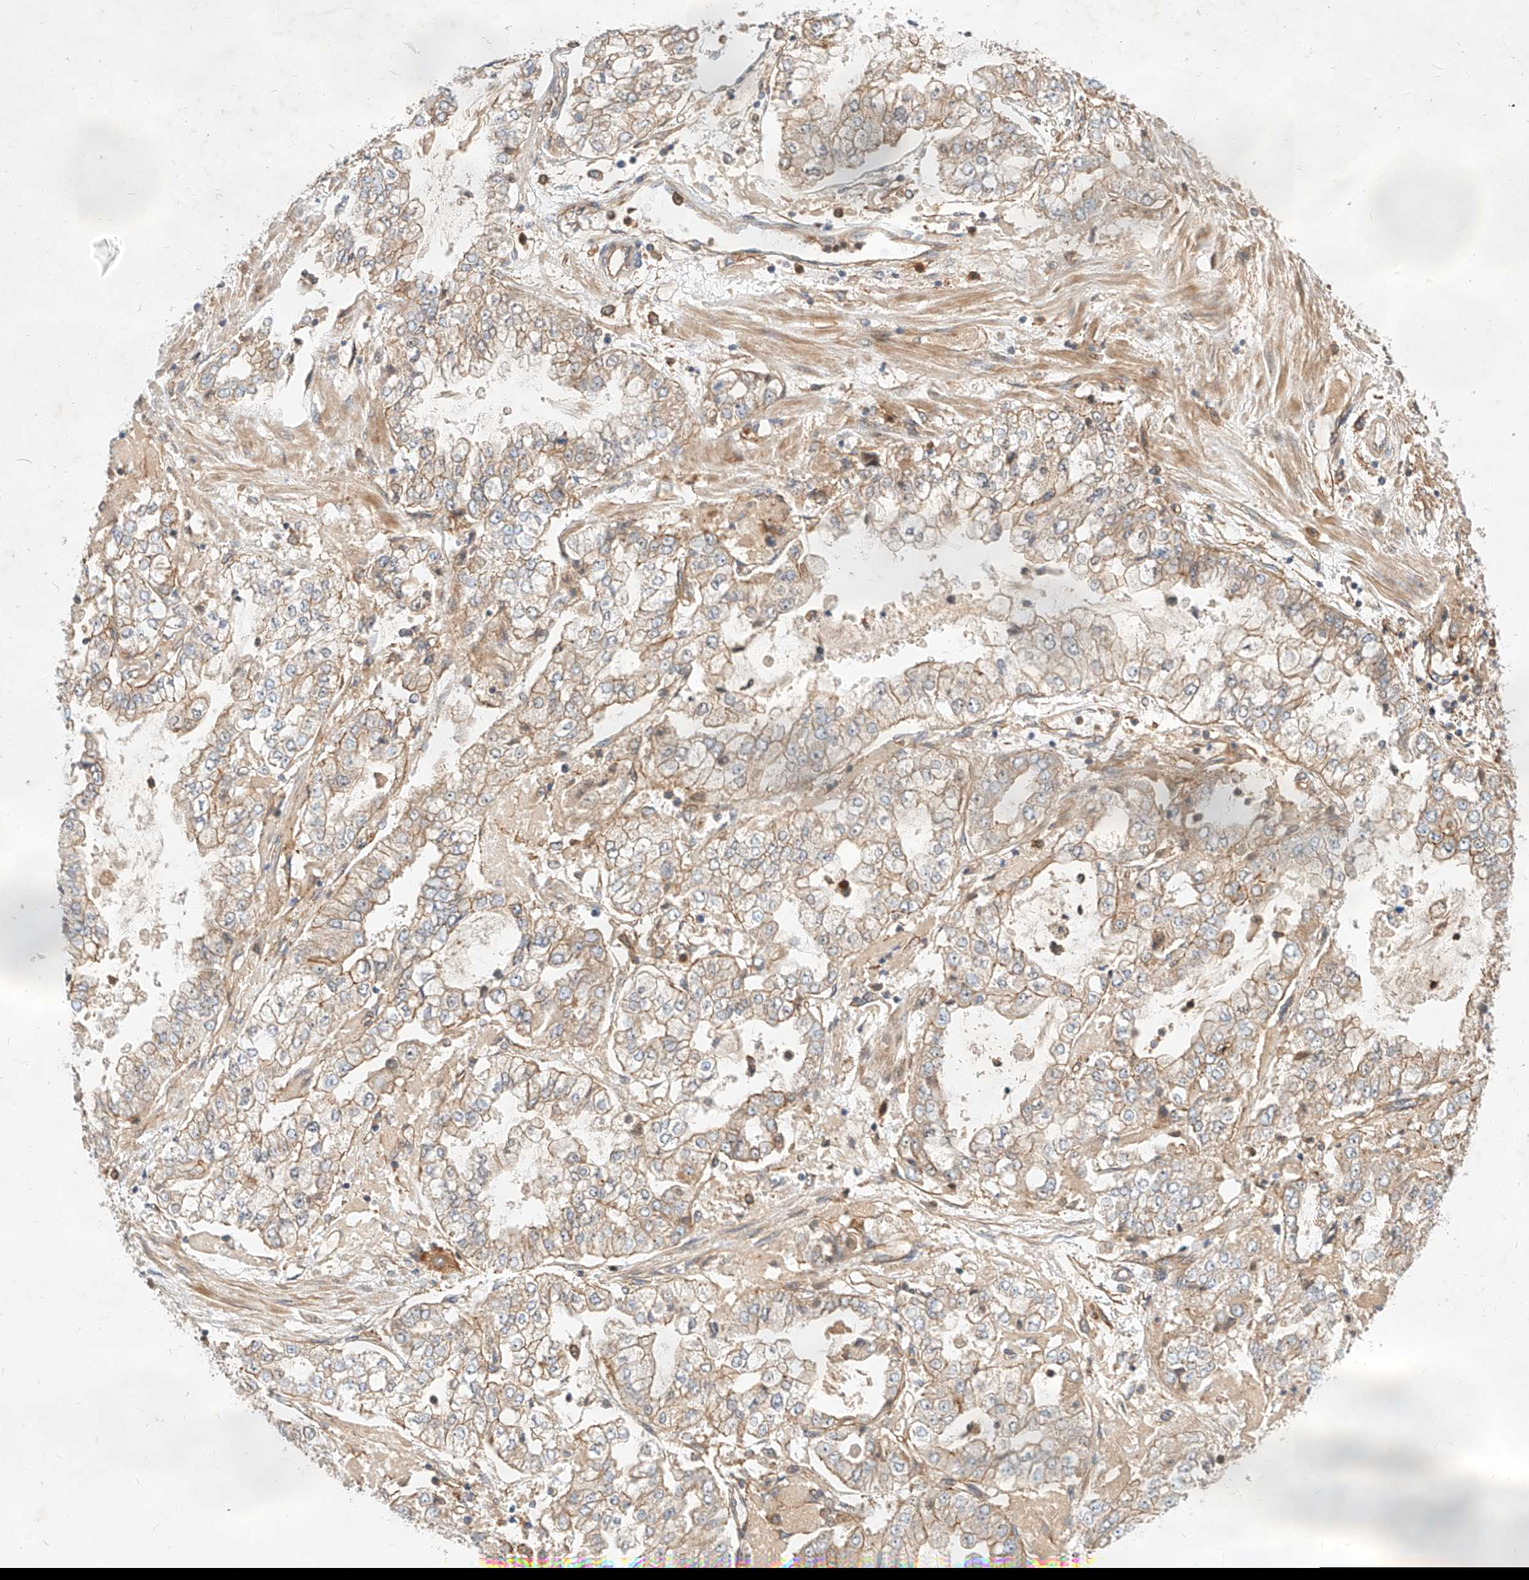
{"staining": {"intensity": "weak", "quantity": ">75%", "location": "cytoplasmic/membranous"}, "tissue": "stomach cancer", "cell_type": "Tumor cells", "image_type": "cancer", "snomed": [{"axis": "morphology", "description": "Adenocarcinoma, NOS"}, {"axis": "topography", "description": "Stomach"}], "caption": "The immunohistochemical stain highlights weak cytoplasmic/membranous staining in tumor cells of adenocarcinoma (stomach) tissue. (brown staining indicates protein expression, while blue staining denotes nuclei).", "gene": "NFAM1", "patient": {"sex": "male", "age": 76}}